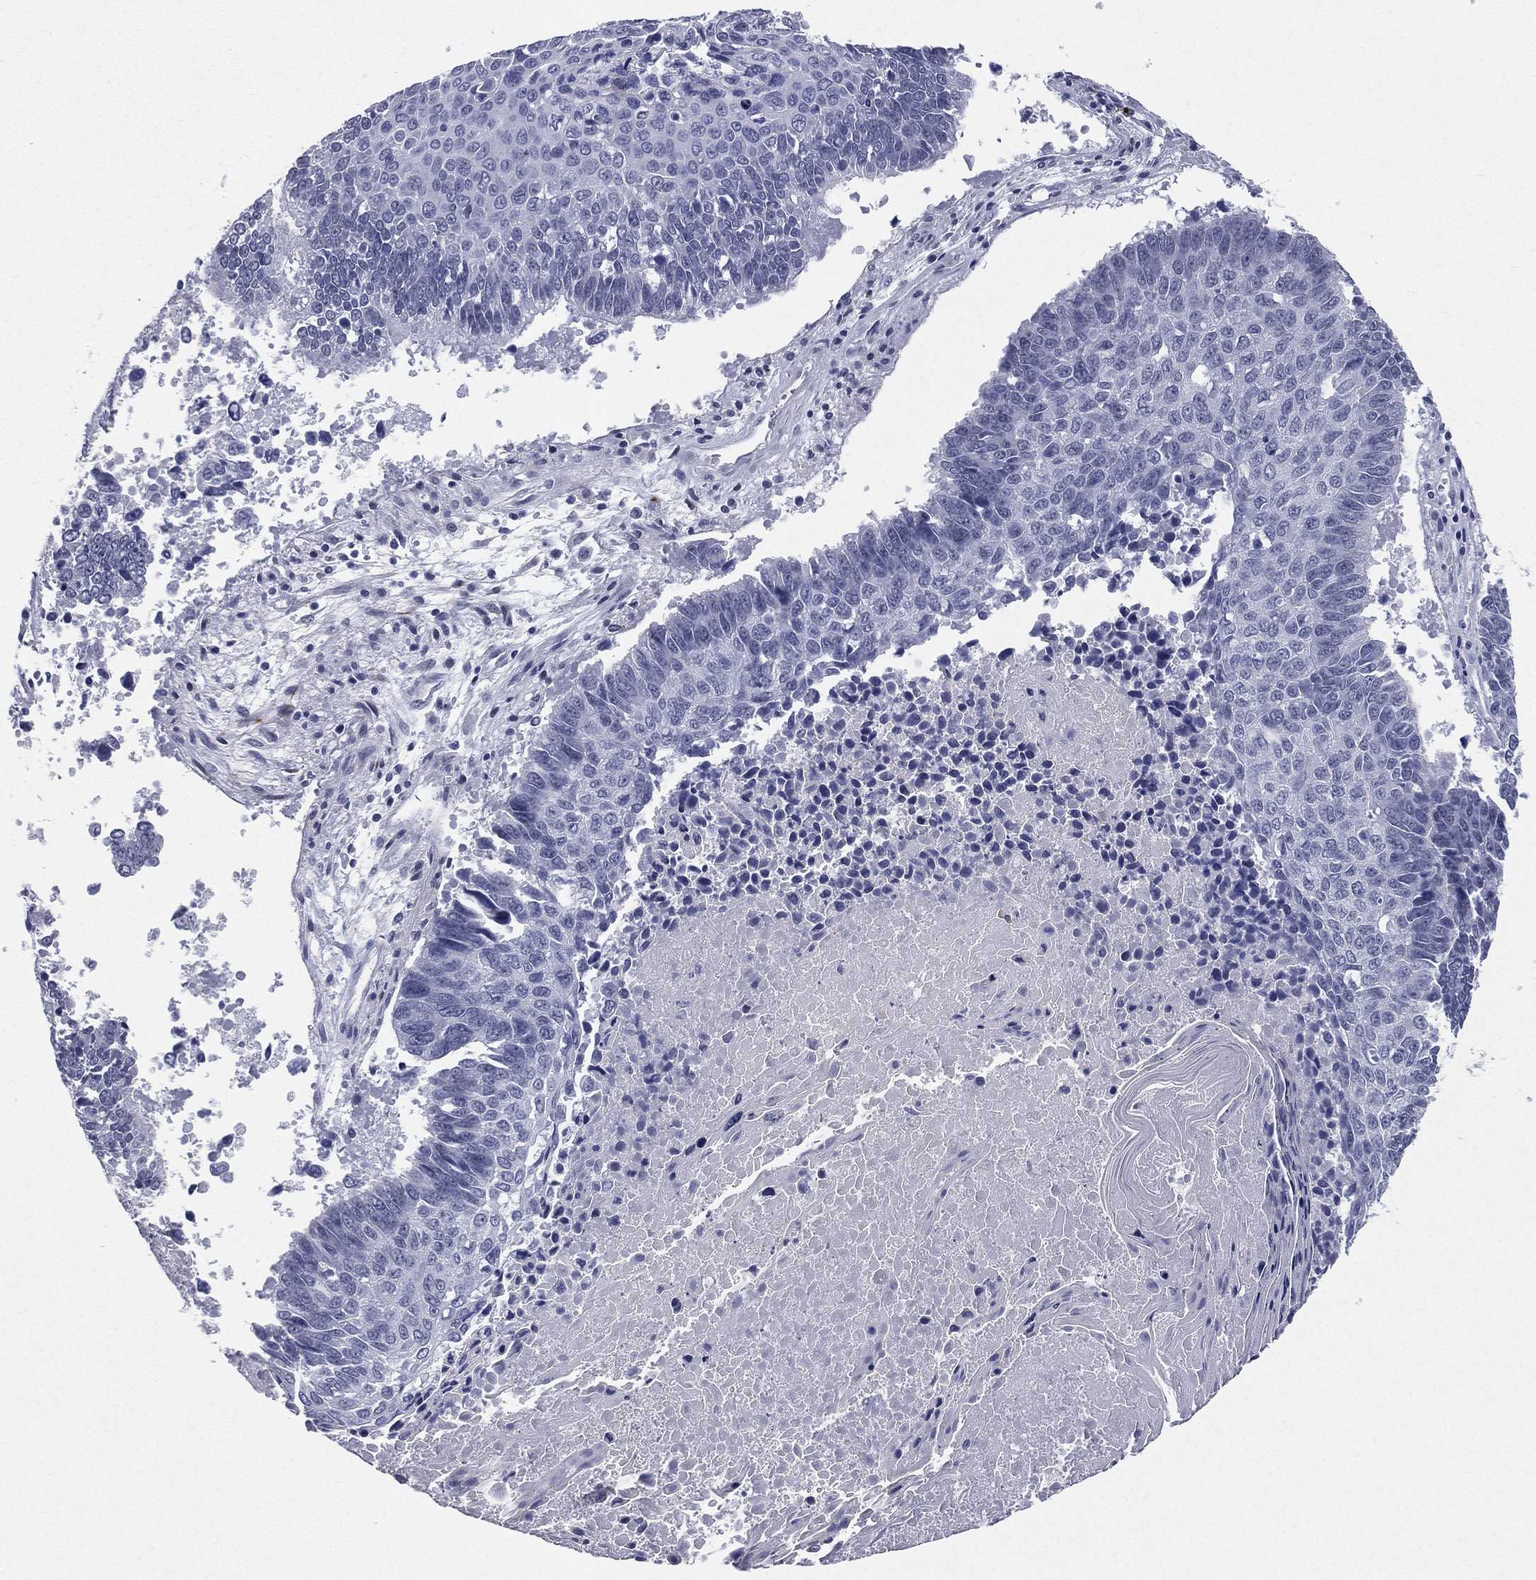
{"staining": {"intensity": "negative", "quantity": "none", "location": "none"}, "tissue": "lung cancer", "cell_type": "Tumor cells", "image_type": "cancer", "snomed": [{"axis": "morphology", "description": "Squamous cell carcinoma, NOS"}, {"axis": "topography", "description": "Lung"}], "caption": "DAB (3,3'-diaminobenzidine) immunohistochemical staining of lung cancer (squamous cell carcinoma) displays no significant positivity in tumor cells.", "gene": "HLA-DOA", "patient": {"sex": "male", "age": 73}}